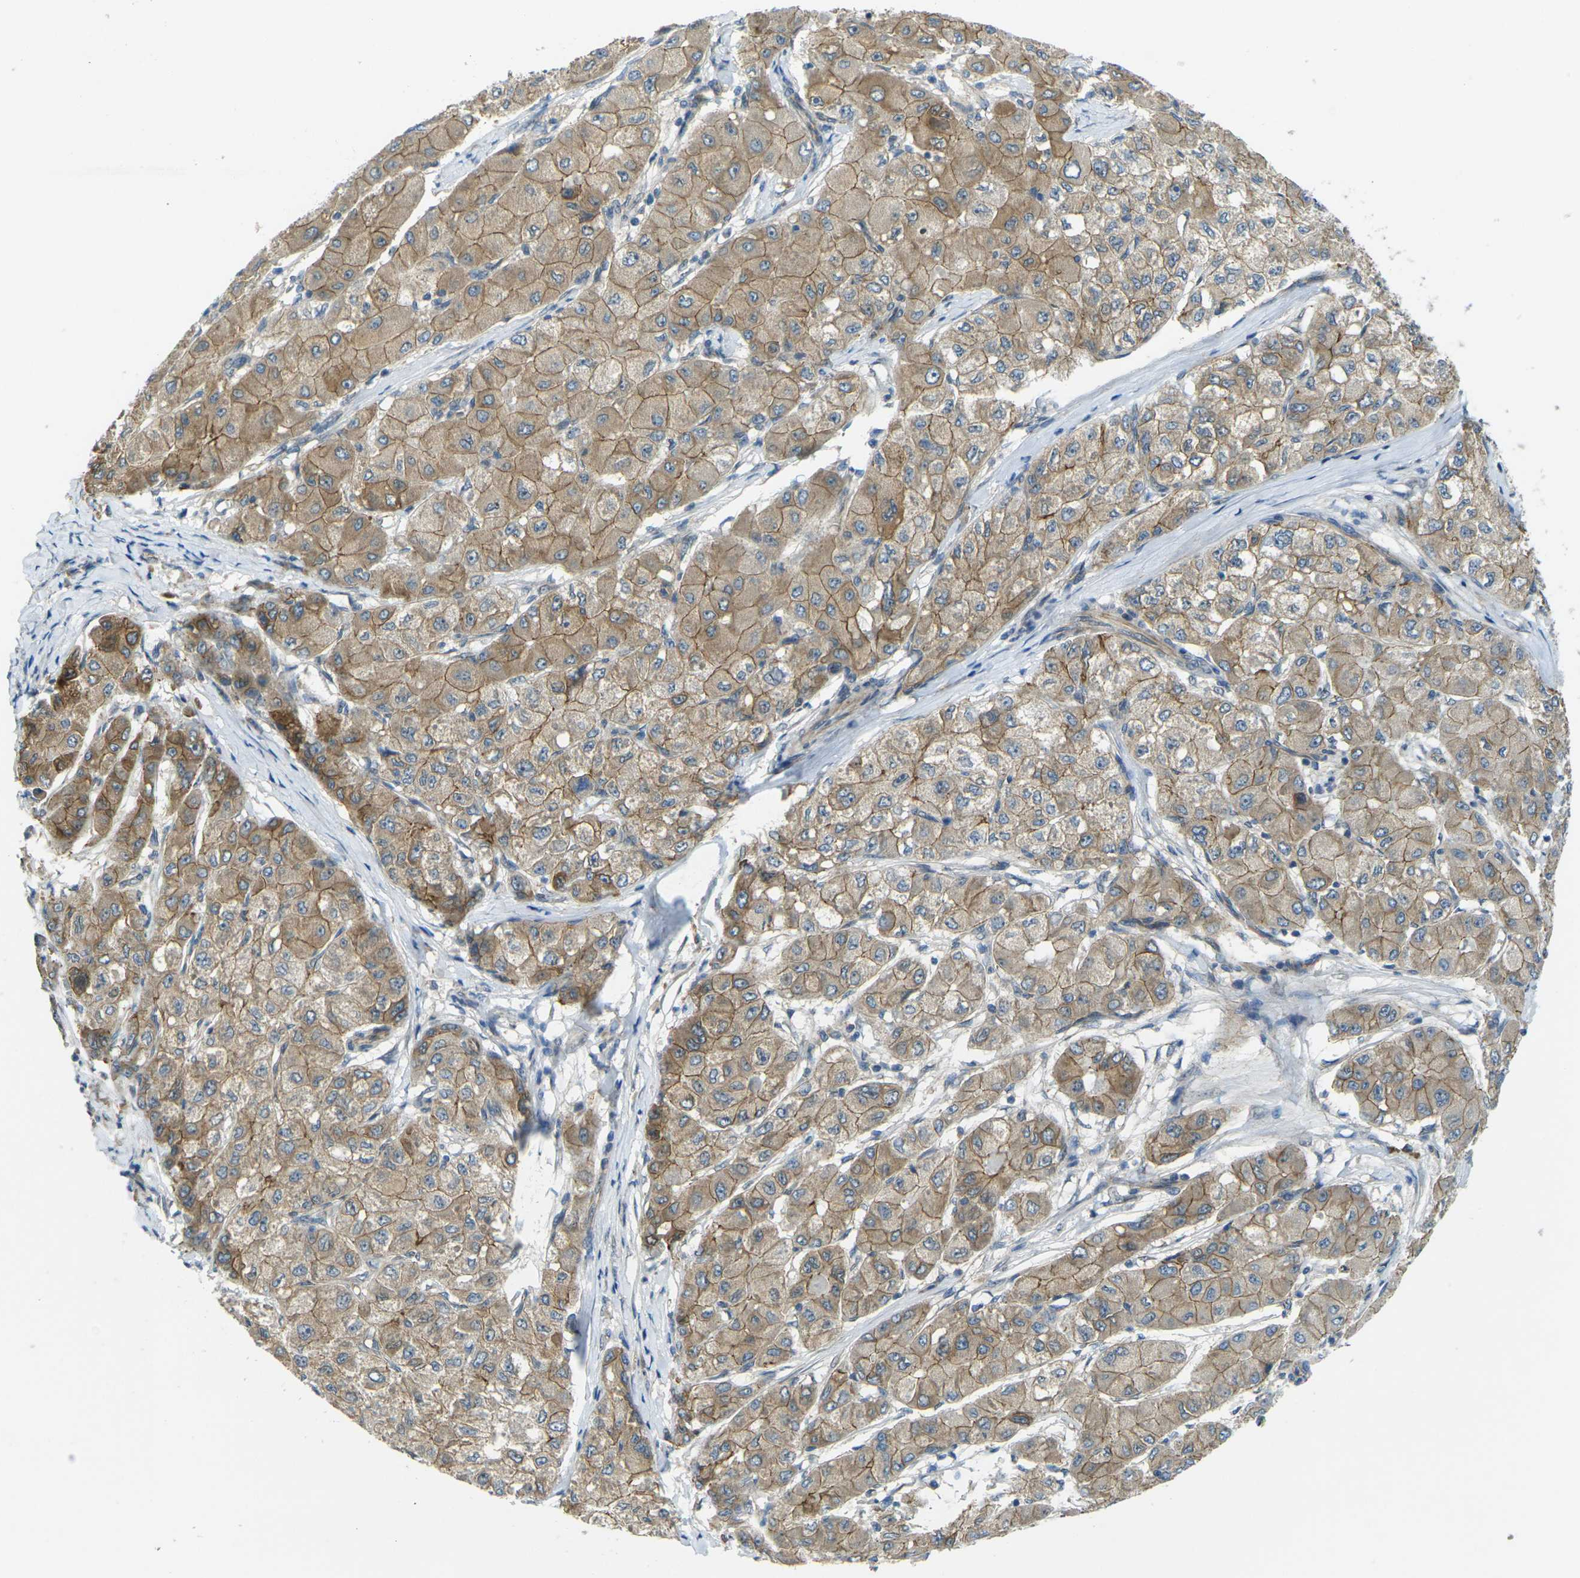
{"staining": {"intensity": "moderate", "quantity": ">75%", "location": "cytoplasmic/membranous"}, "tissue": "liver cancer", "cell_type": "Tumor cells", "image_type": "cancer", "snomed": [{"axis": "morphology", "description": "Carcinoma, Hepatocellular, NOS"}, {"axis": "topography", "description": "Liver"}], "caption": "Hepatocellular carcinoma (liver) was stained to show a protein in brown. There is medium levels of moderate cytoplasmic/membranous expression in approximately >75% of tumor cells.", "gene": "RHBDD1", "patient": {"sex": "male", "age": 80}}